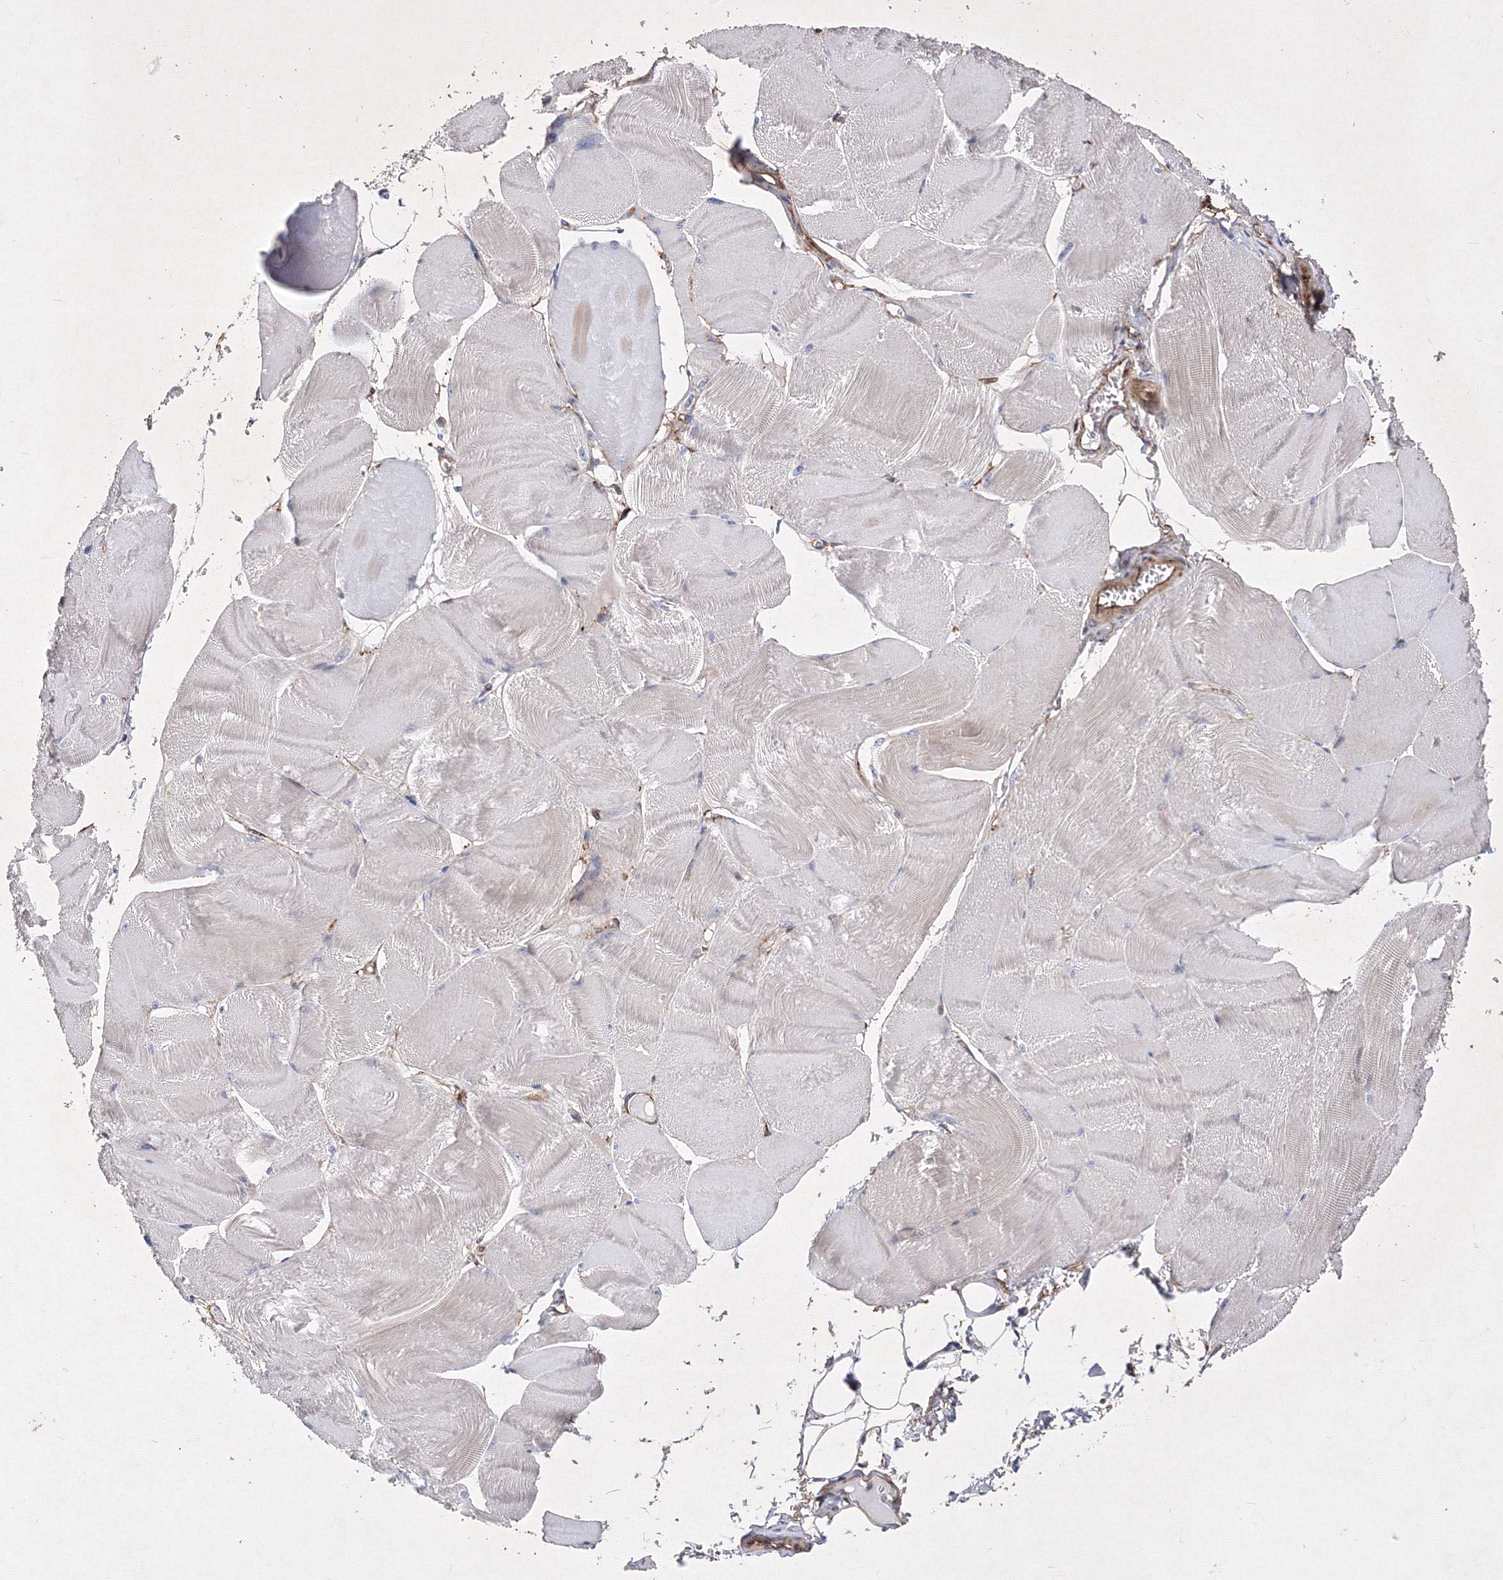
{"staining": {"intensity": "negative", "quantity": "none", "location": "none"}, "tissue": "skeletal muscle", "cell_type": "Myocytes", "image_type": "normal", "snomed": [{"axis": "morphology", "description": "Normal tissue, NOS"}, {"axis": "morphology", "description": "Basal cell carcinoma"}, {"axis": "topography", "description": "Skeletal muscle"}], "caption": "DAB (3,3'-diaminobenzidine) immunohistochemical staining of unremarkable human skeletal muscle demonstrates no significant expression in myocytes.", "gene": "SNX18", "patient": {"sex": "female", "age": 64}}